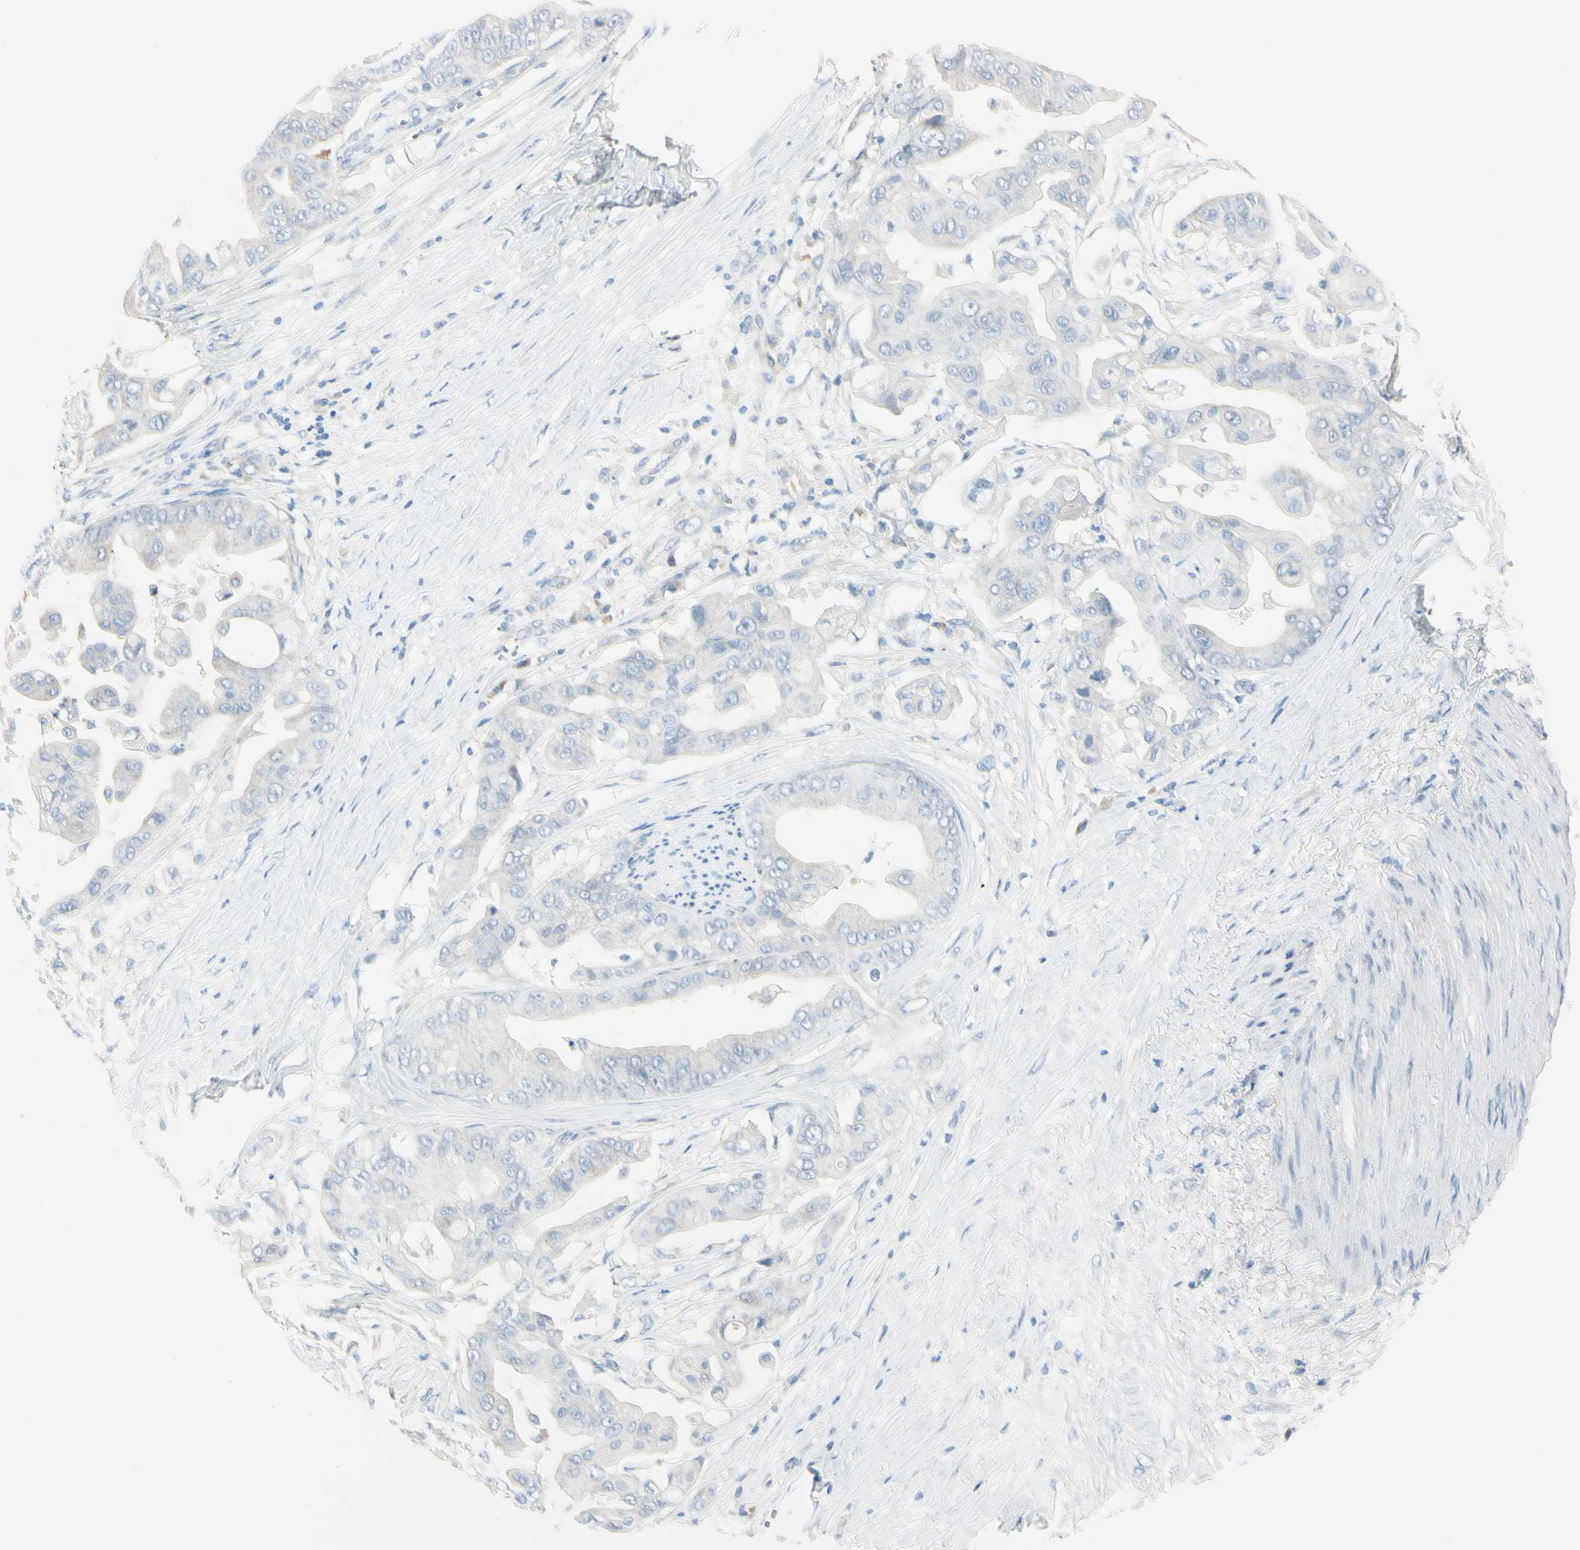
{"staining": {"intensity": "negative", "quantity": "none", "location": "none"}, "tissue": "pancreatic cancer", "cell_type": "Tumor cells", "image_type": "cancer", "snomed": [{"axis": "morphology", "description": "Adenocarcinoma, NOS"}, {"axis": "topography", "description": "Pancreas"}], "caption": "Tumor cells are negative for protein expression in human adenocarcinoma (pancreatic).", "gene": "ASB9", "patient": {"sex": "female", "age": 75}}